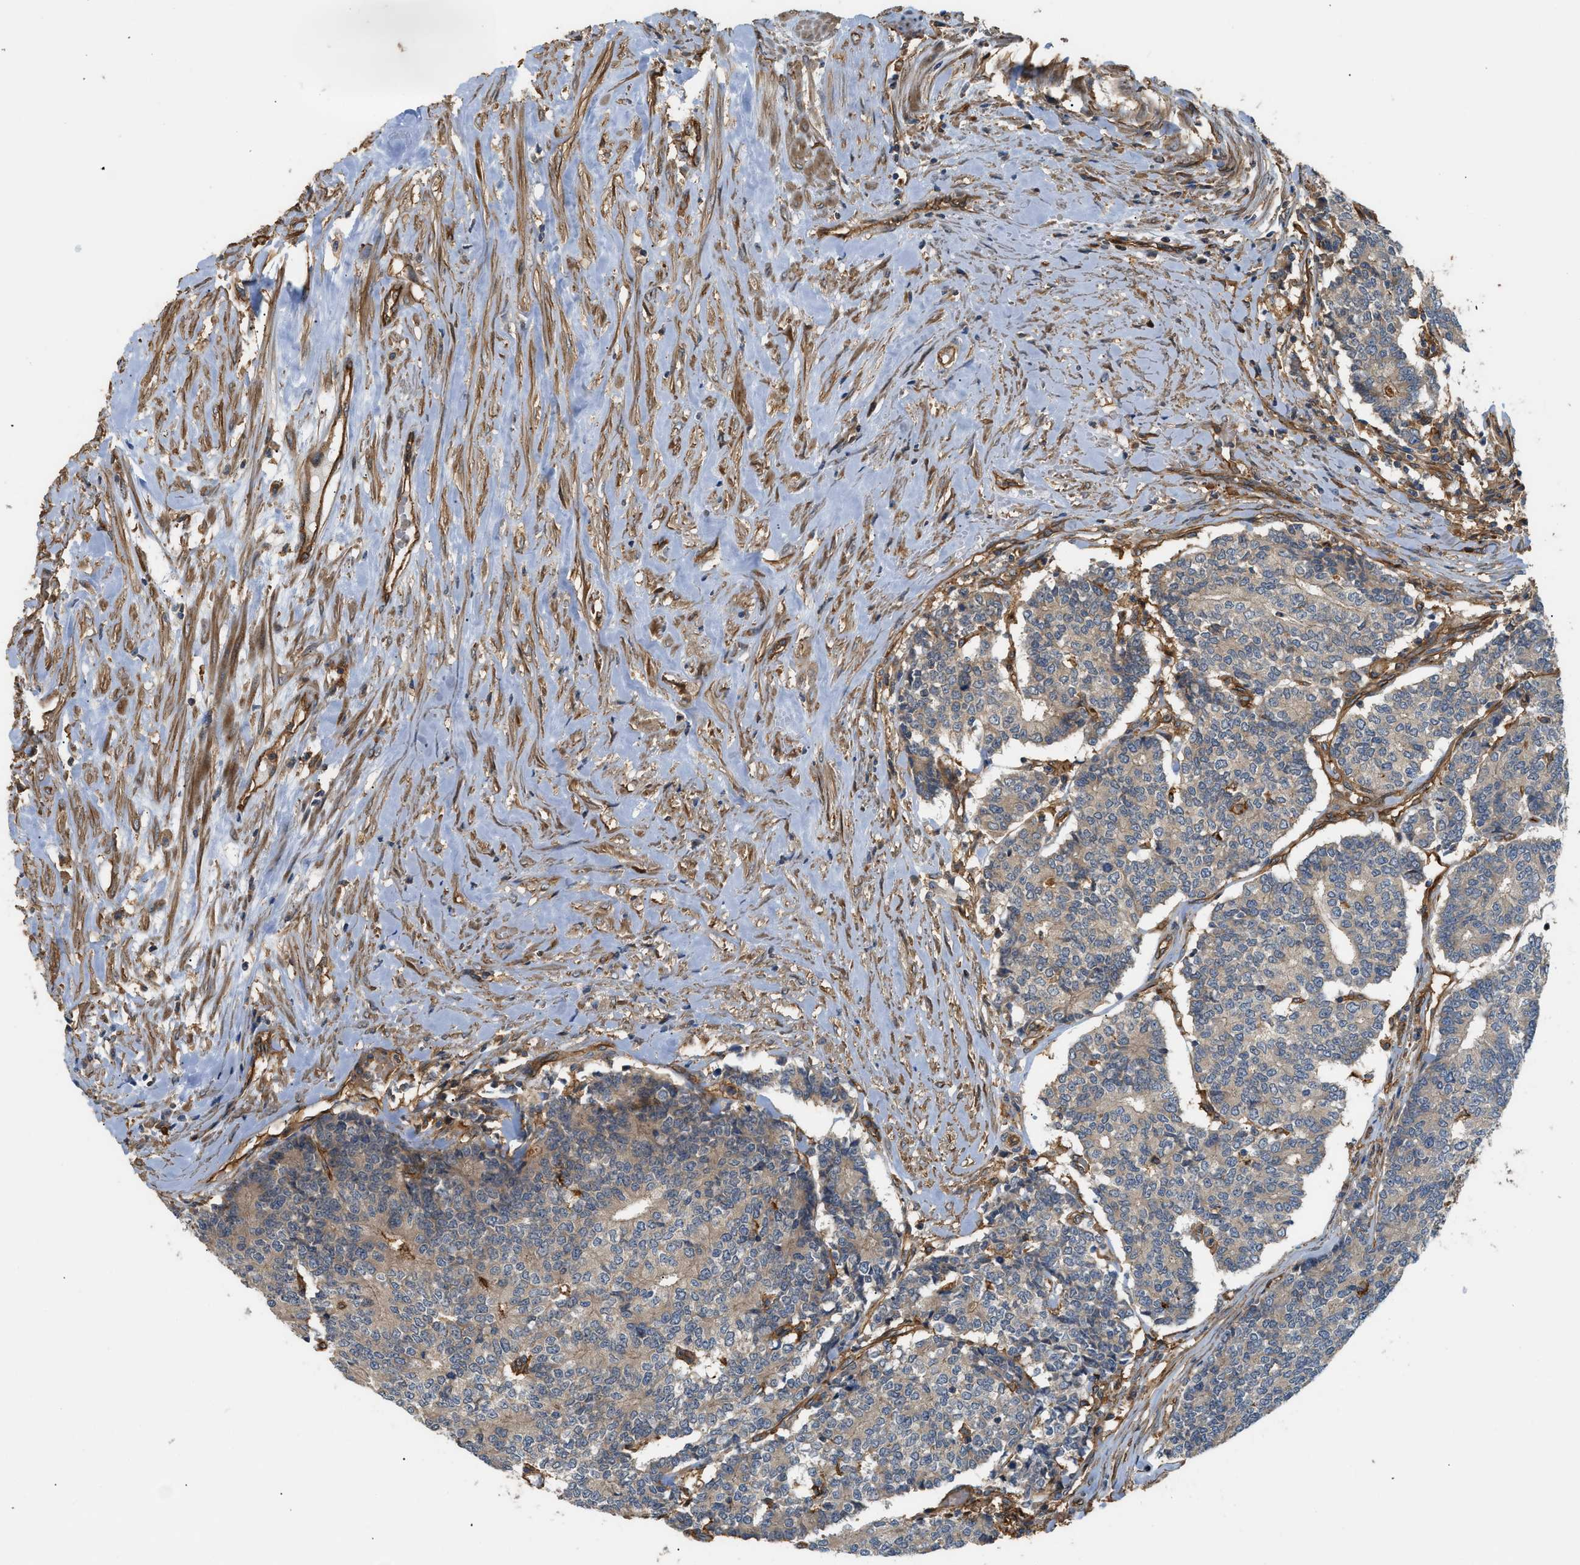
{"staining": {"intensity": "negative", "quantity": "none", "location": "none"}, "tissue": "prostate cancer", "cell_type": "Tumor cells", "image_type": "cancer", "snomed": [{"axis": "morphology", "description": "Normal tissue, NOS"}, {"axis": "morphology", "description": "Adenocarcinoma, High grade"}, {"axis": "topography", "description": "Prostate"}, {"axis": "topography", "description": "Seminal veicle"}], "caption": "Tumor cells are negative for brown protein staining in prostate cancer (adenocarcinoma (high-grade)).", "gene": "DDHD2", "patient": {"sex": "male", "age": 55}}